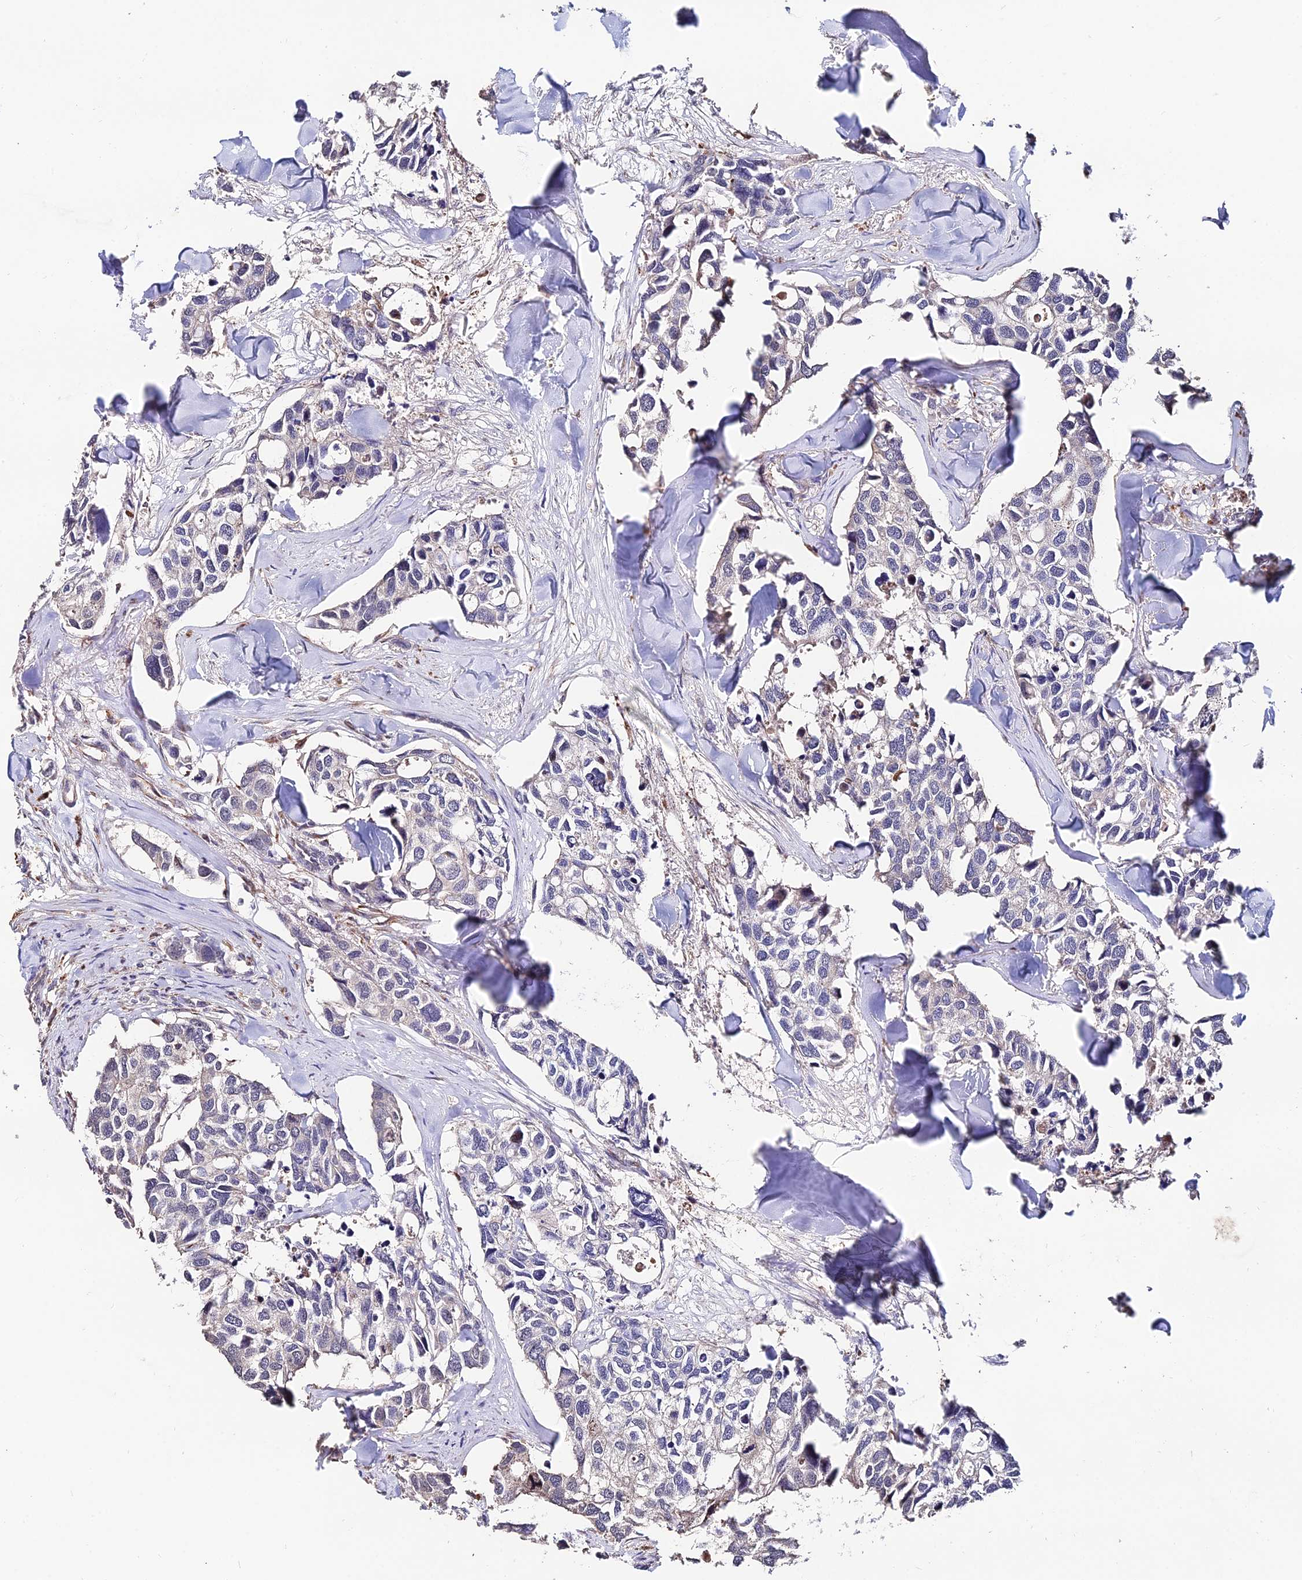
{"staining": {"intensity": "negative", "quantity": "none", "location": "none"}, "tissue": "breast cancer", "cell_type": "Tumor cells", "image_type": "cancer", "snomed": [{"axis": "morphology", "description": "Duct carcinoma"}, {"axis": "topography", "description": "Breast"}], "caption": "A micrograph of invasive ductal carcinoma (breast) stained for a protein exhibits no brown staining in tumor cells.", "gene": "ACTR5", "patient": {"sex": "female", "age": 83}}